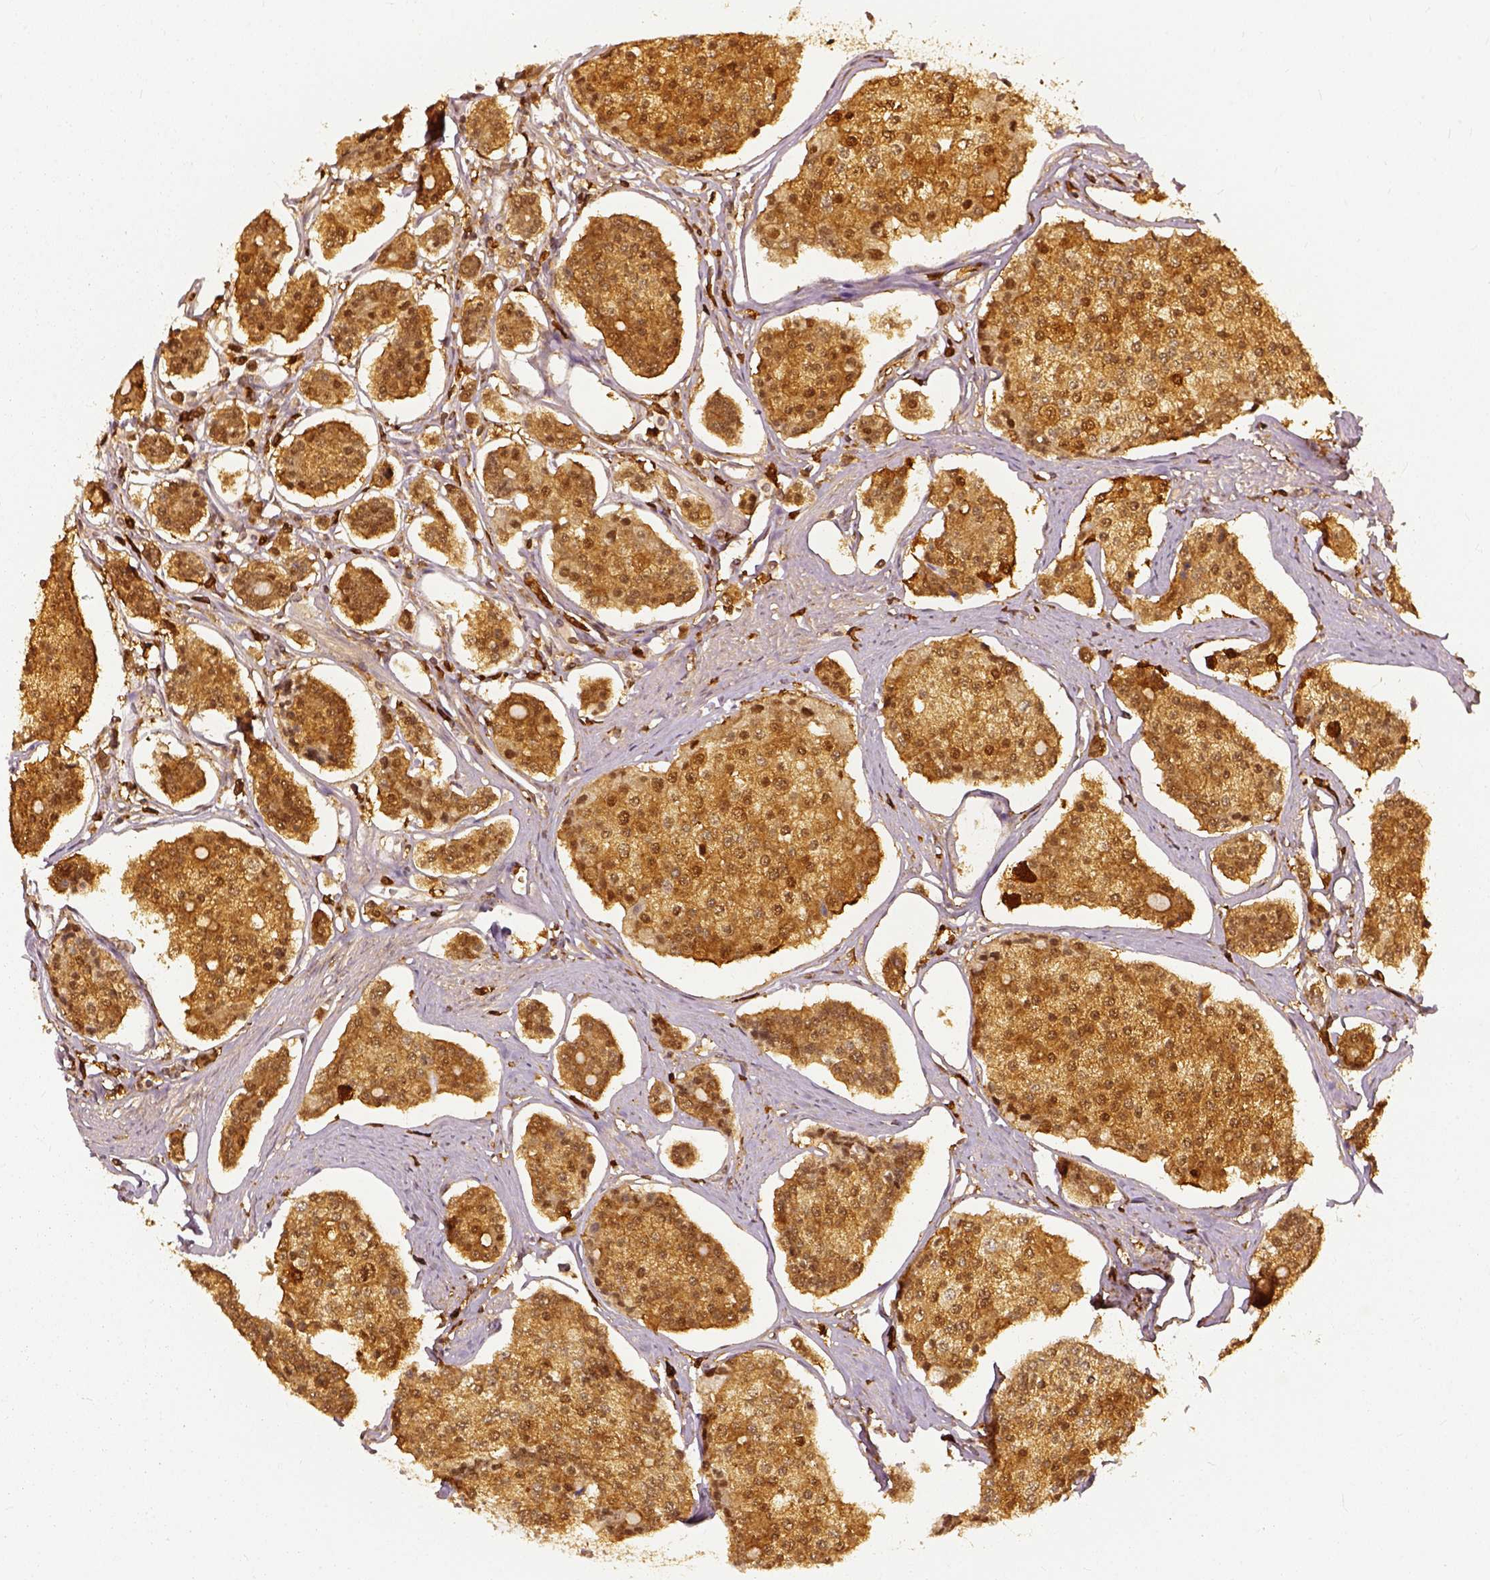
{"staining": {"intensity": "moderate", "quantity": ">75%", "location": "cytoplasmic/membranous,nuclear"}, "tissue": "carcinoid", "cell_type": "Tumor cells", "image_type": "cancer", "snomed": [{"axis": "morphology", "description": "Carcinoid, malignant, NOS"}, {"axis": "topography", "description": "Small intestine"}], "caption": "An immunohistochemistry (IHC) photomicrograph of tumor tissue is shown. Protein staining in brown highlights moderate cytoplasmic/membranous and nuclear positivity in carcinoid (malignant) within tumor cells. Immunohistochemistry (ihc) stains the protein of interest in brown and the nuclei are stained blue.", "gene": "GPI", "patient": {"sex": "female", "age": 65}}